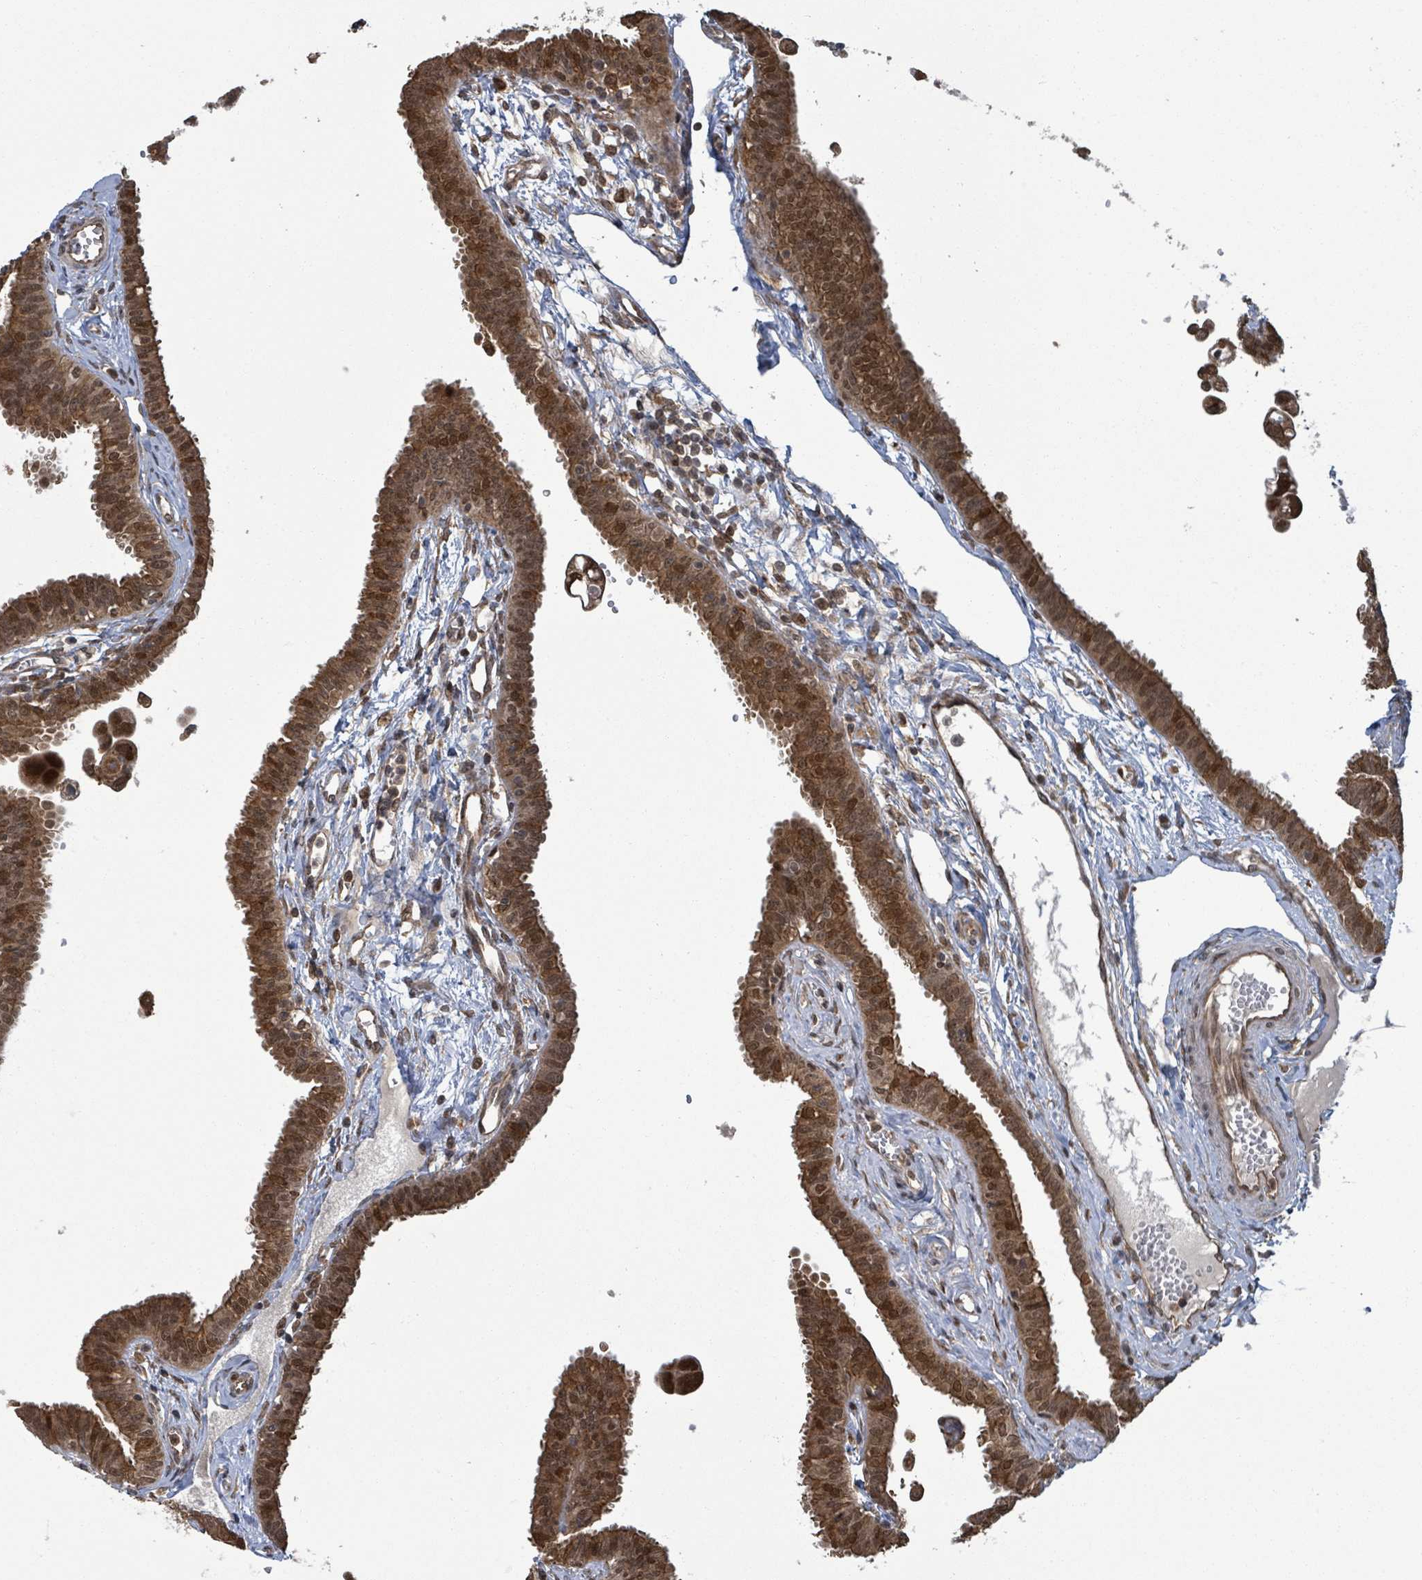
{"staining": {"intensity": "strong", "quantity": ">75%", "location": "cytoplasmic/membranous,nuclear"}, "tissue": "fallopian tube", "cell_type": "Glandular cells", "image_type": "normal", "snomed": [{"axis": "morphology", "description": "Normal tissue, NOS"}, {"axis": "morphology", "description": "Carcinoma, NOS"}, {"axis": "topography", "description": "Fallopian tube"}, {"axis": "topography", "description": "Ovary"}], "caption": "Strong cytoplasmic/membranous,nuclear staining is present in approximately >75% of glandular cells in normal fallopian tube. (brown staining indicates protein expression, while blue staining denotes nuclei).", "gene": "ENSG00000256500", "patient": {"sex": "female", "age": 59}}